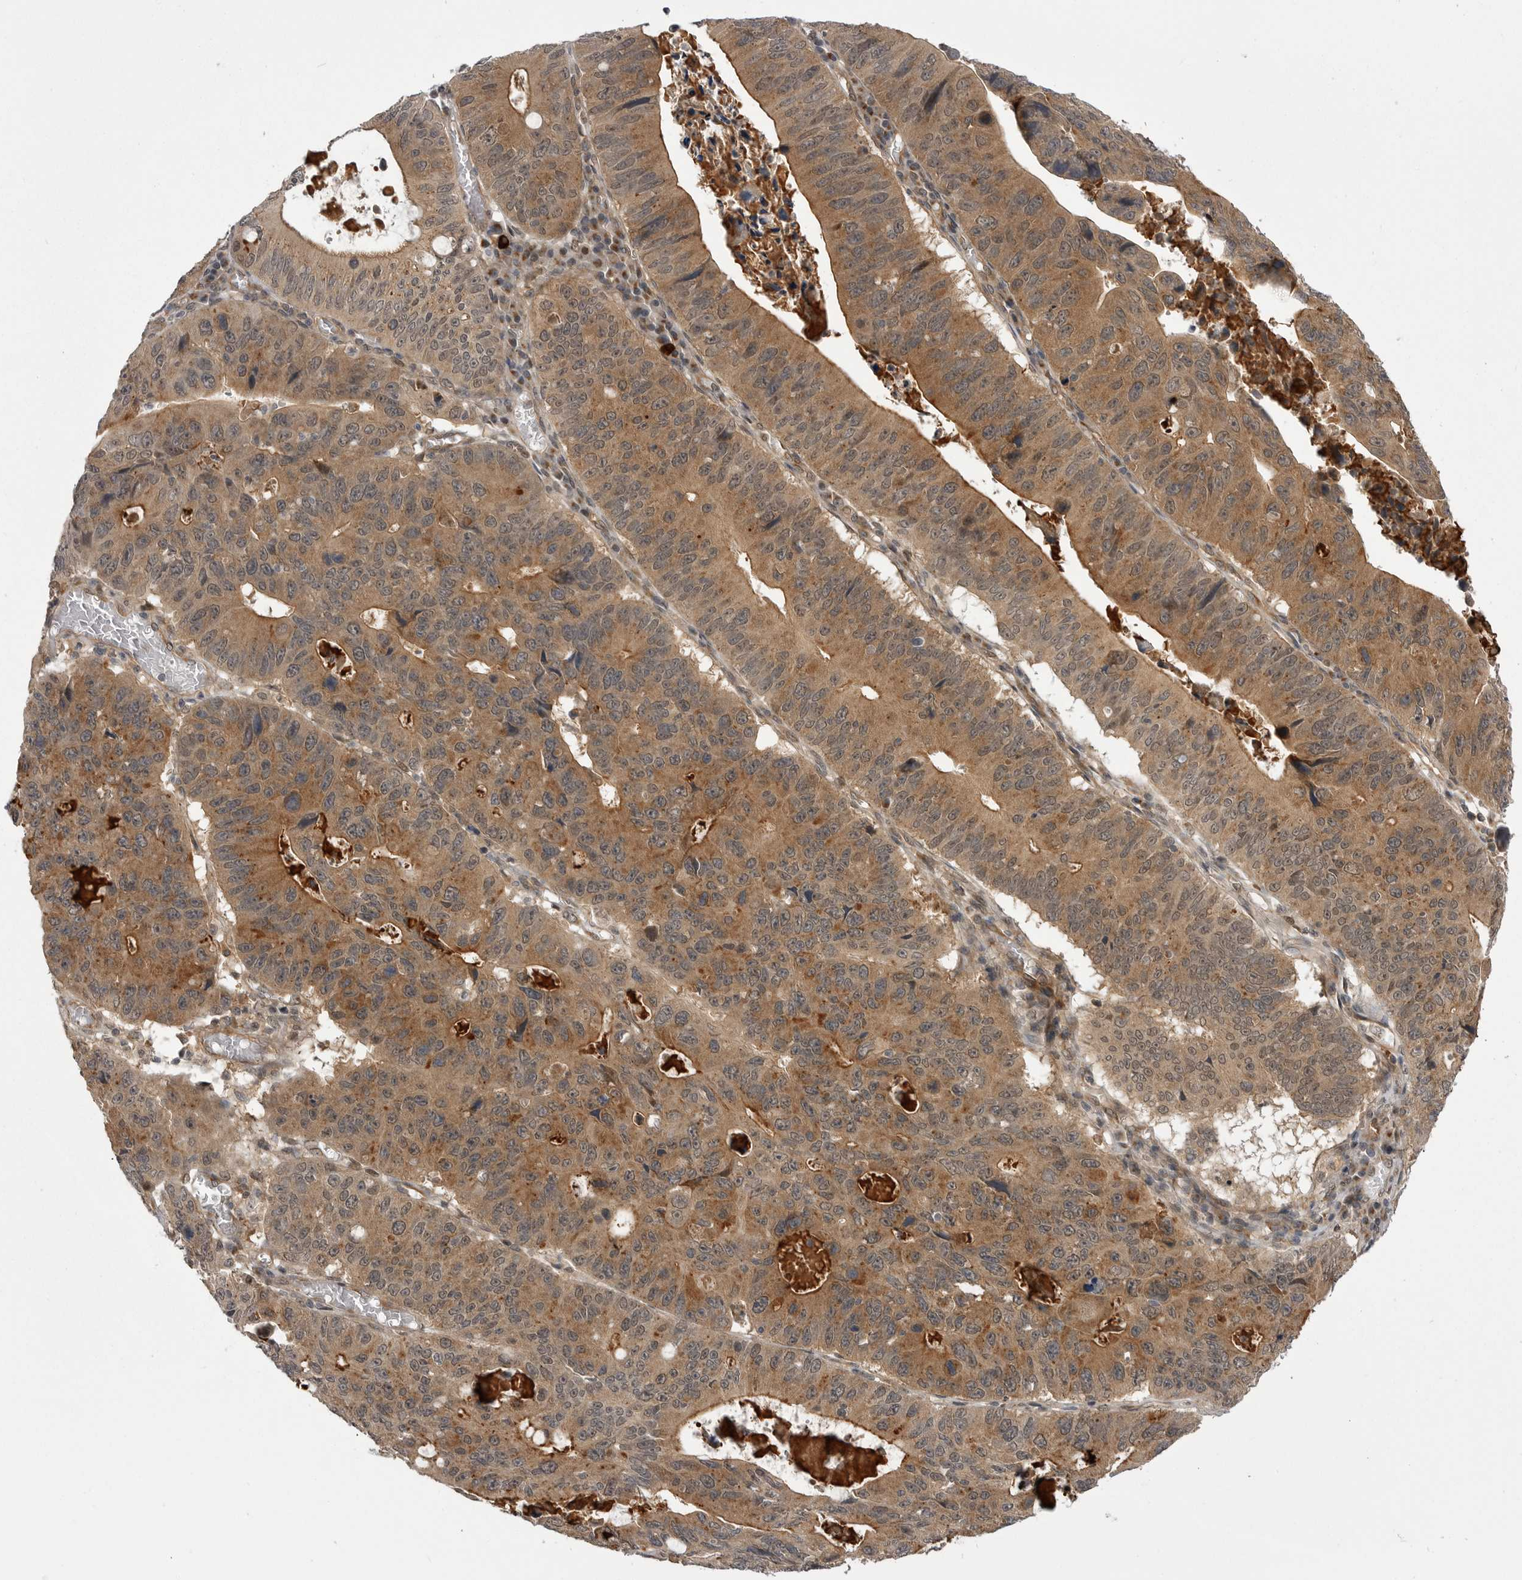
{"staining": {"intensity": "moderate", "quantity": ">75%", "location": "cytoplasmic/membranous,nuclear"}, "tissue": "stomach cancer", "cell_type": "Tumor cells", "image_type": "cancer", "snomed": [{"axis": "morphology", "description": "Adenocarcinoma, NOS"}, {"axis": "topography", "description": "Stomach"}], "caption": "DAB (3,3'-diaminobenzidine) immunohistochemical staining of stomach adenocarcinoma displays moderate cytoplasmic/membranous and nuclear protein expression in about >75% of tumor cells. Using DAB (brown) and hematoxylin (blue) stains, captured at high magnification using brightfield microscopy.", "gene": "PDCL", "patient": {"sex": "male", "age": 59}}